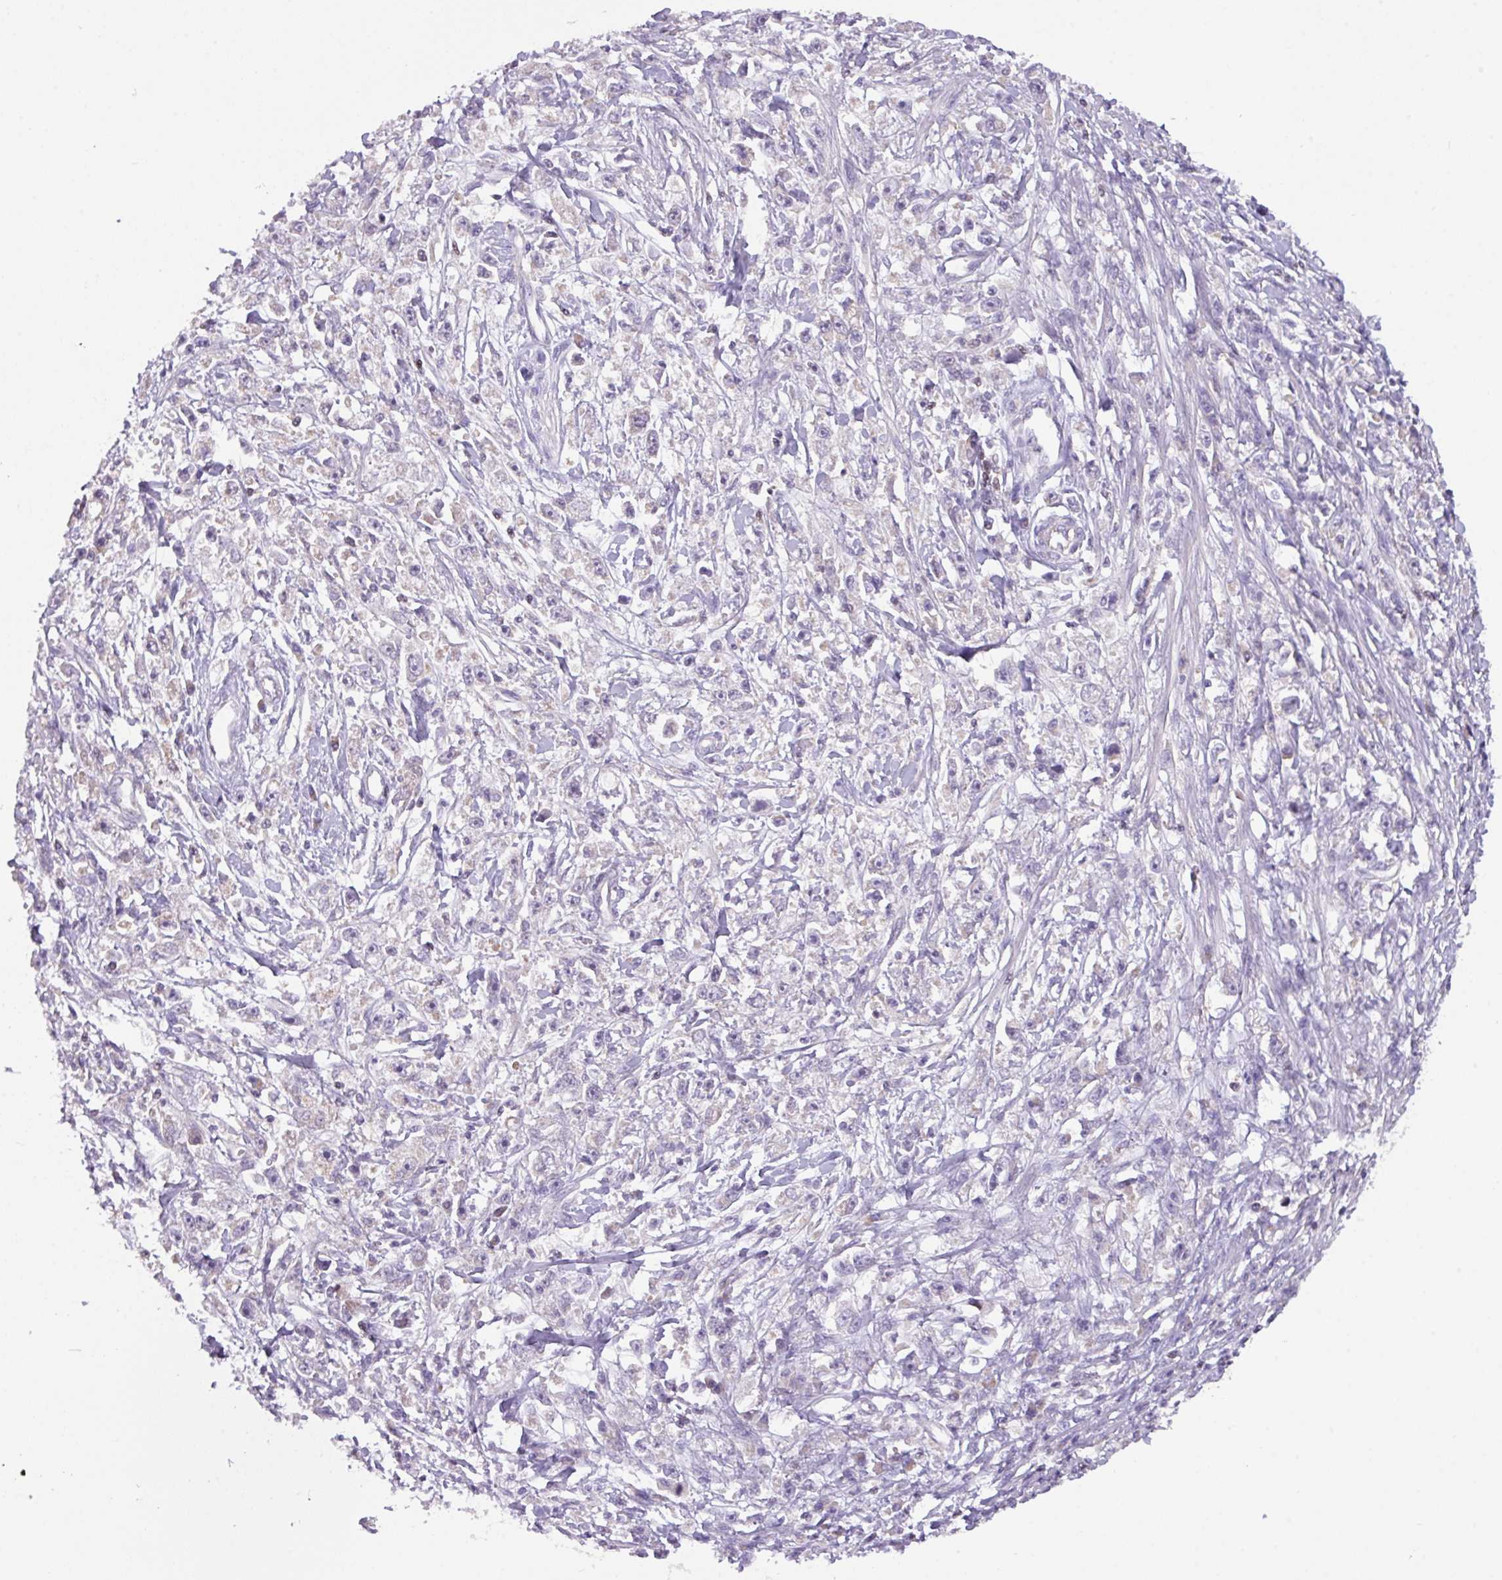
{"staining": {"intensity": "weak", "quantity": ">75%", "location": "cytoplasmic/membranous"}, "tissue": "stomach cancer", "cell_type": "Tumor cells", "image_type": "cancer", "snomed": [{"axis": "morphology", "description": "Adenocarcinoma, NOS"}, {"axis": "topography", "description": "Stomach"}], "caption": "Stomach cancer (adenocarcinoma) stained with a brown dye reveals weak cytoplasmic/membranous positive positivity in approximately >75% of tumor cells.", "gene": "ZNF394", "patient": {"sex": "female", "age": 59}}